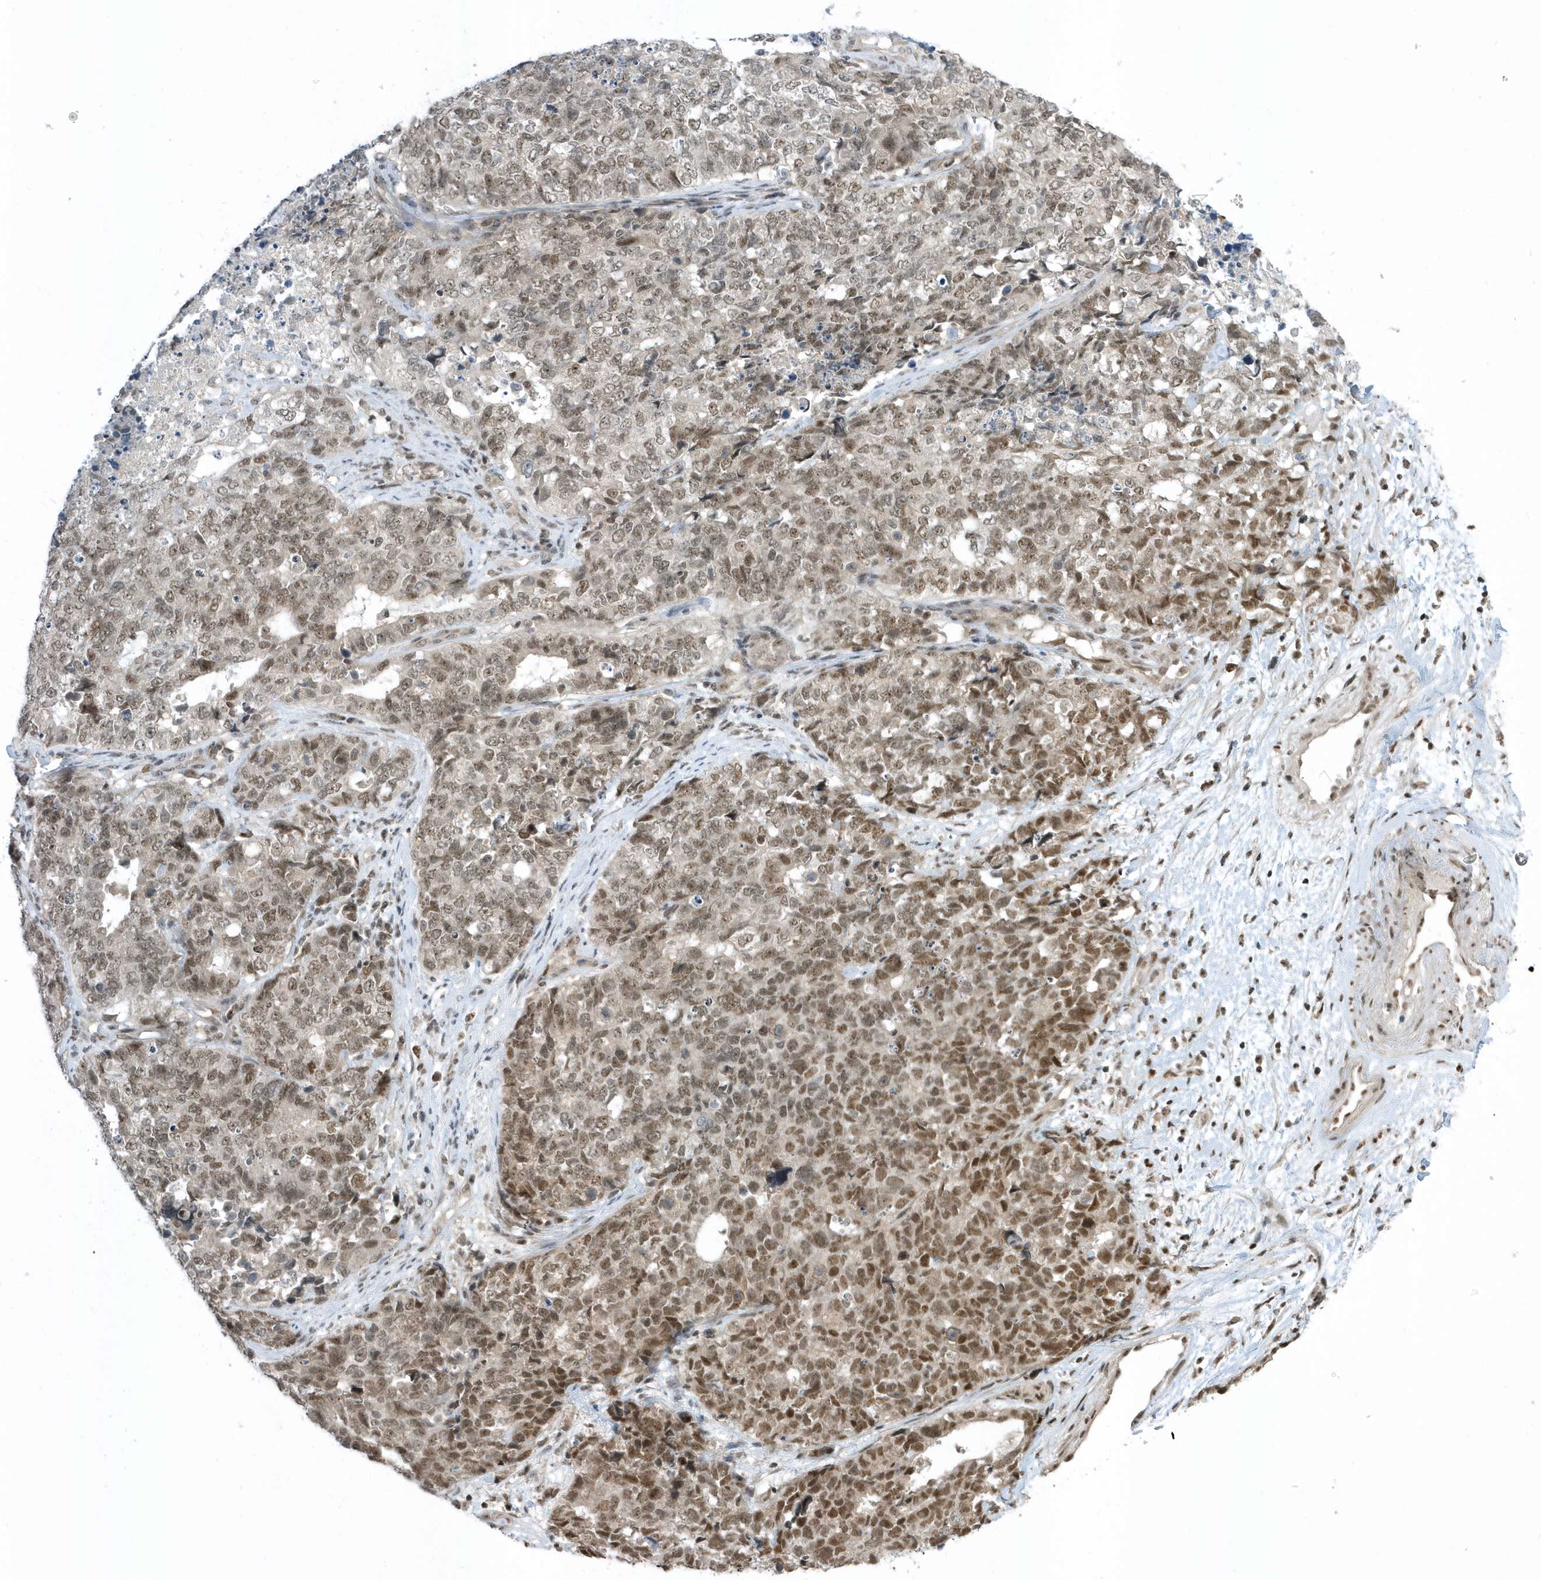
{"staining": {"intensity": "moderate", "quantity": ">75%", "location": "nuclear"}, "tissue": "cervical cancer", "cell_type": "Tumor cells", "image_type": "cancer", "snomed": [{"axis": "morphology", "description": "Squamous cell carcinoma, NOS"}, {"axis": "topography", "description": "Cervix"}], "caption": "Squamous cell carcinoma (cervical) stained with a protein marker reveals moderate staining in tumor cells.", "gene": "ZNF740", "patient": {"sex": "female", "age": 63}}